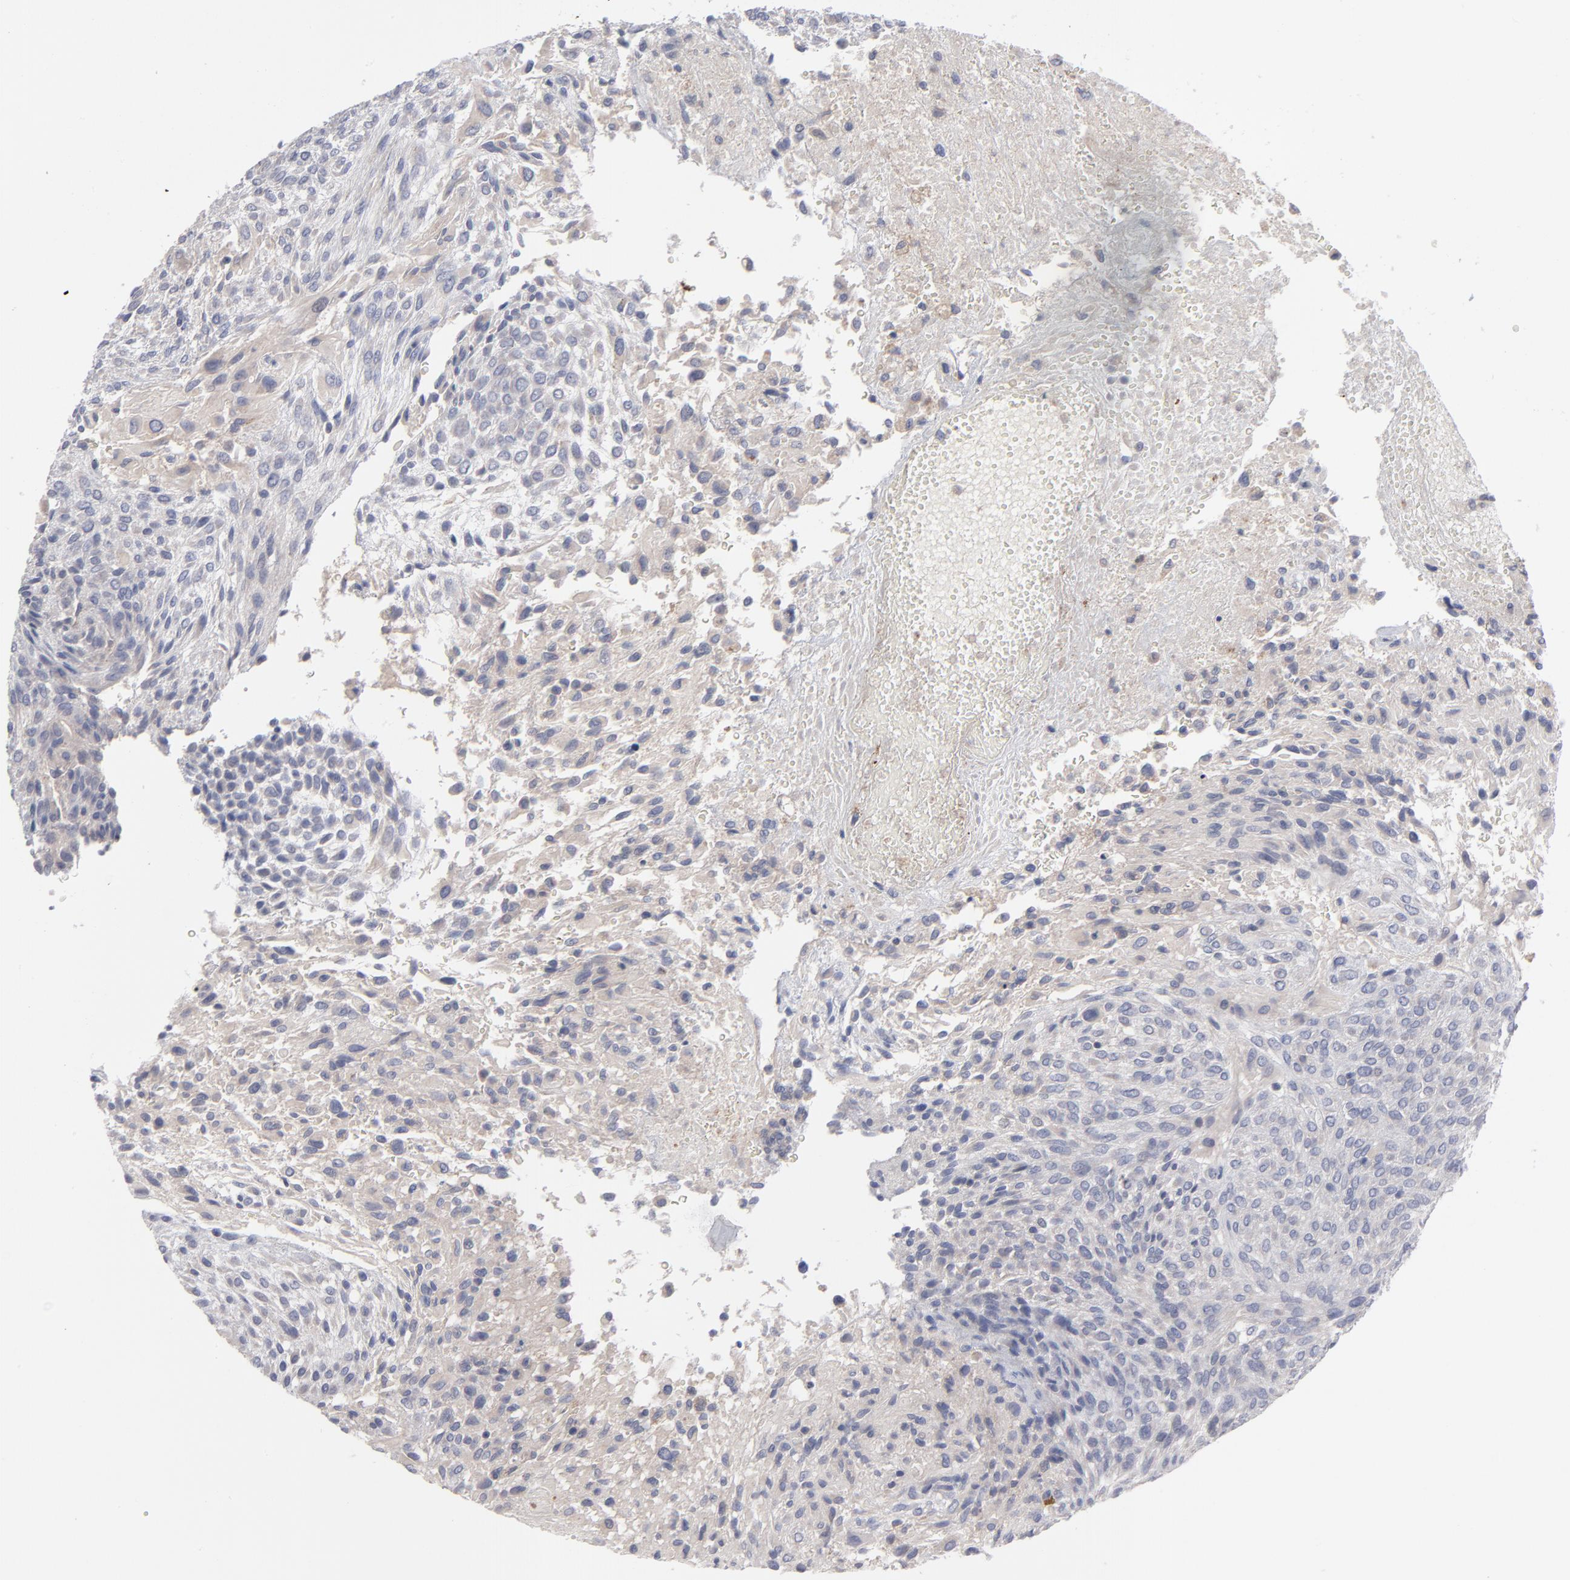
{"staining": {"intensity": "negative", "quantity": "none", "location": "none"}, "tissue": "glioma", "cell_type": "Tumor cells", "image_type": "cancer", "snomed": [{"axis": "morphology", "description": "Glioma, malignant, High grade"}, {"axis": "topography", "description": "Cerebral cortex"}], "caption": "A micrograph of malignant high-grade glioma stained for a protein reveals no brown staining in tumor cells.", "gene": "CCR3", "patient": {"sex": "female", "age": 55}}